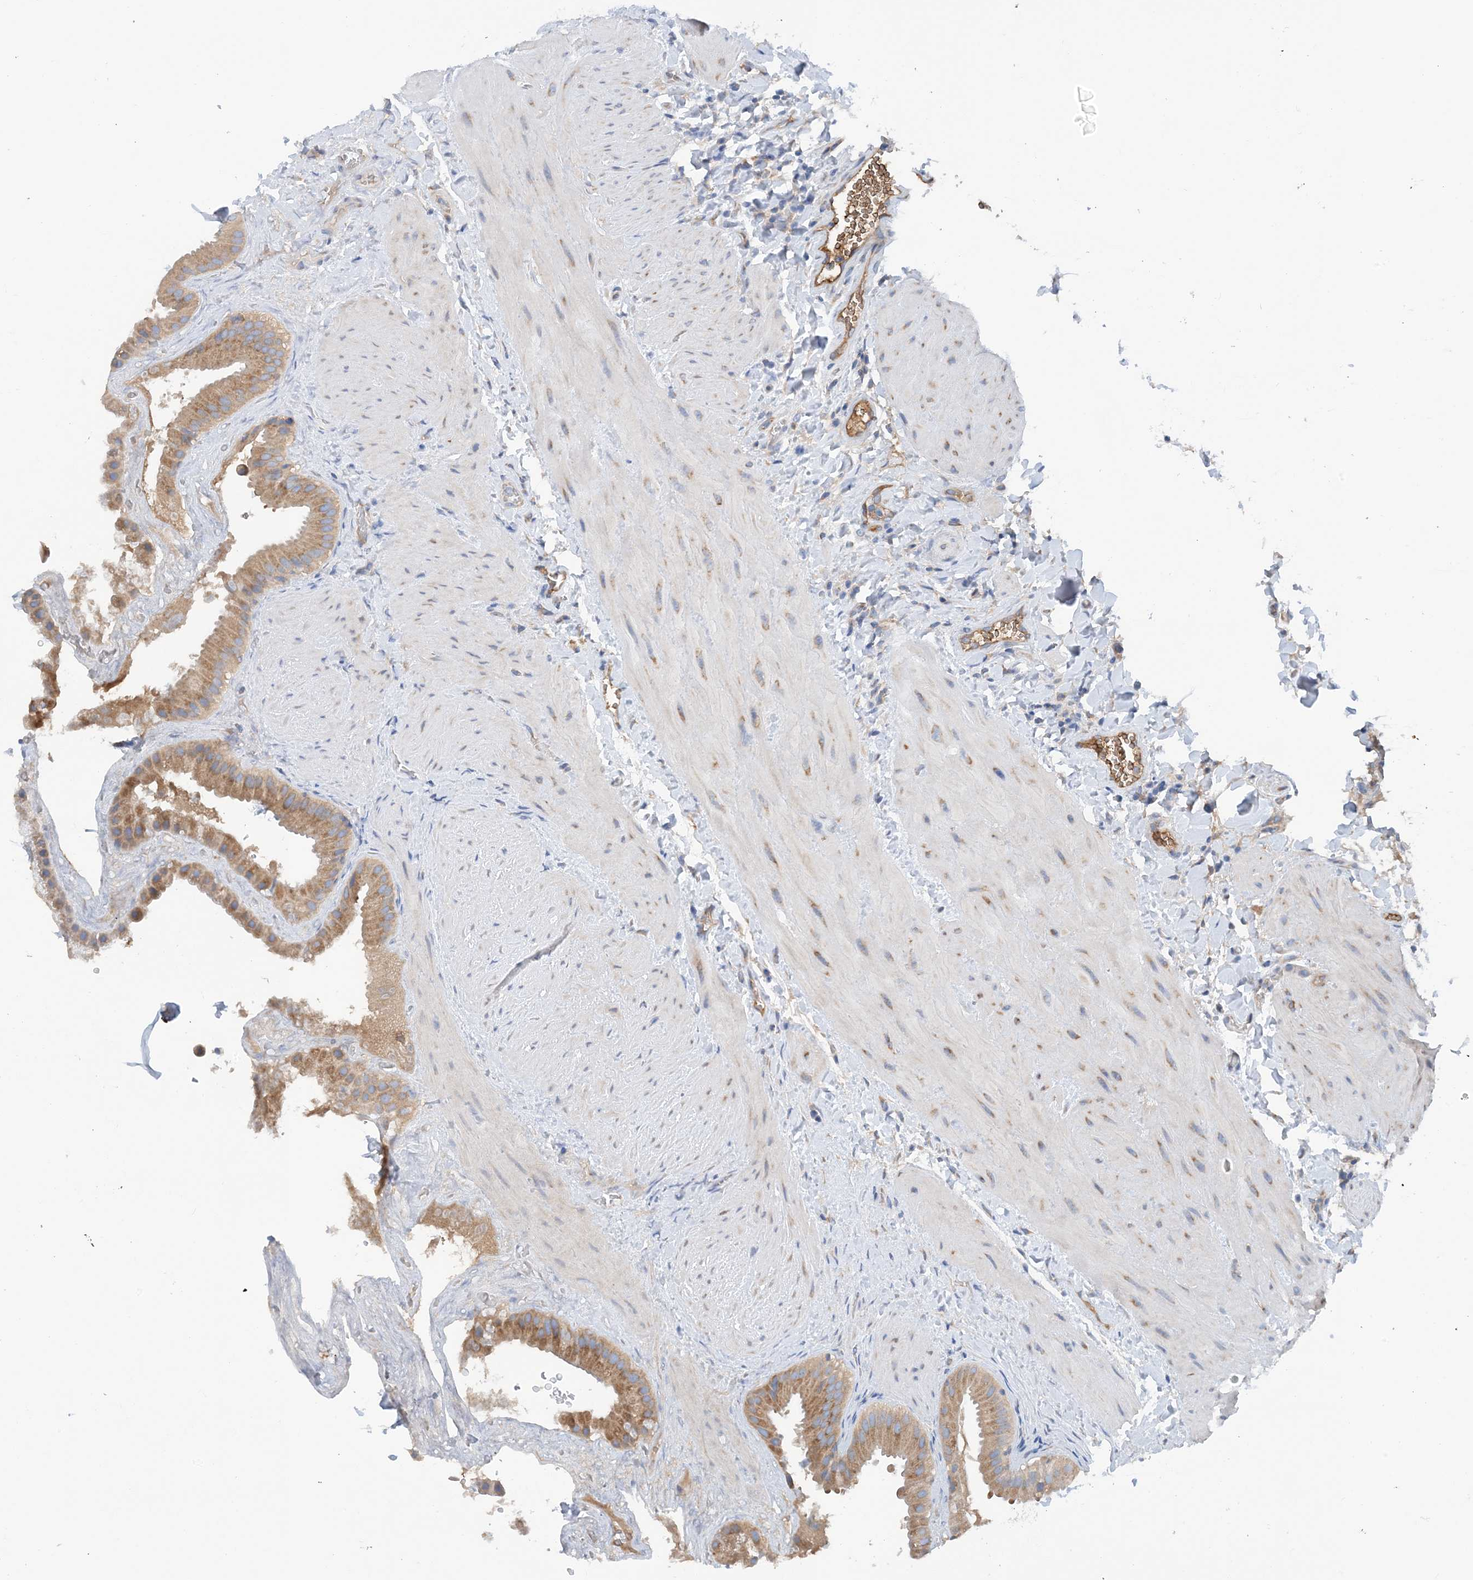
{"staining": {"intensity": "moderate", "quantity": ">75%", "location": "cytoplasmic/membranous"}, "tissue": "gallbladder", "cell_type": "Glandular cells", "image_type": "normal", "snomed": [{"axis": "morphology", "description": "Normal tissue, NOS"}, {"axis": "topography", "description": "Gallbladder"}], "caption": "High-power microscopy captured an immunohistochemistry (IHC) image of unremarkable gallbladder, revealing moderate cytoplasmic/membranous staining in about >75% of glandular cells.", "gene": "SLC5A11", "patient": {"sex": "male", "age": 55}}